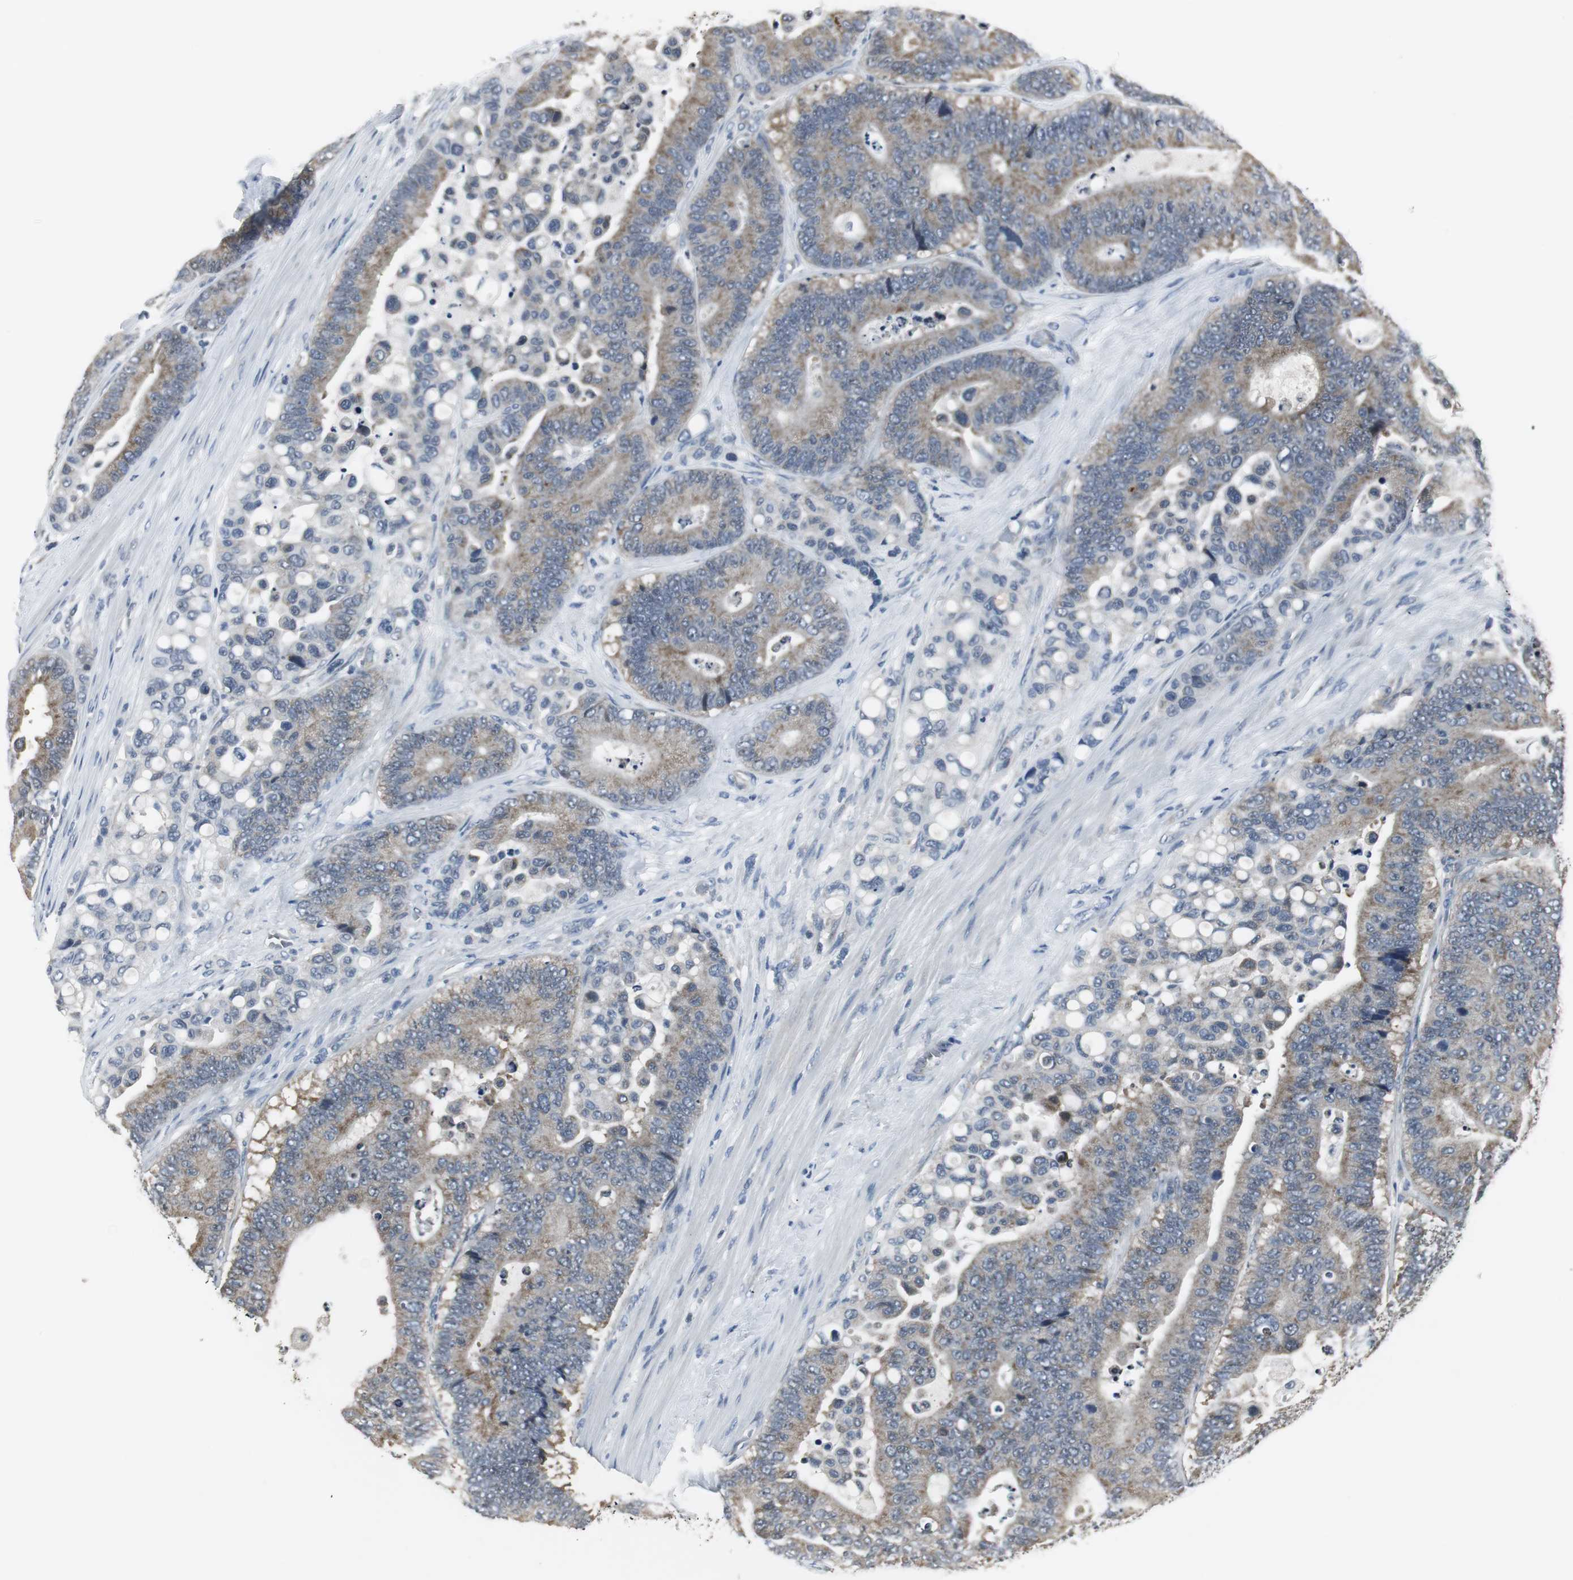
{"staining": {"intensity": "weak", "quantity": ">75%", "location": "cytoplasmic/membranous"}, "tissue": "colorectal cancer", "cell_type": "Tumor cells", "image_type": "cancer", "snomed": [{"axis": "morphology", "description": "Normal tissue, NOS"}, {"axis": "morphology", "description": "Adenocarcinoma, NOS"}, {"axis": "topography", "description": "Colon"}], "caption": "Colorectal cancer (adenocarcinoma) was stained to show a protein in brown. There is low levels of weak cytoplasmic/membranous expression in approximately >75% of tumor cells.", "gene": "CCT5", "patient": {"sex": "male", "age": 82}}